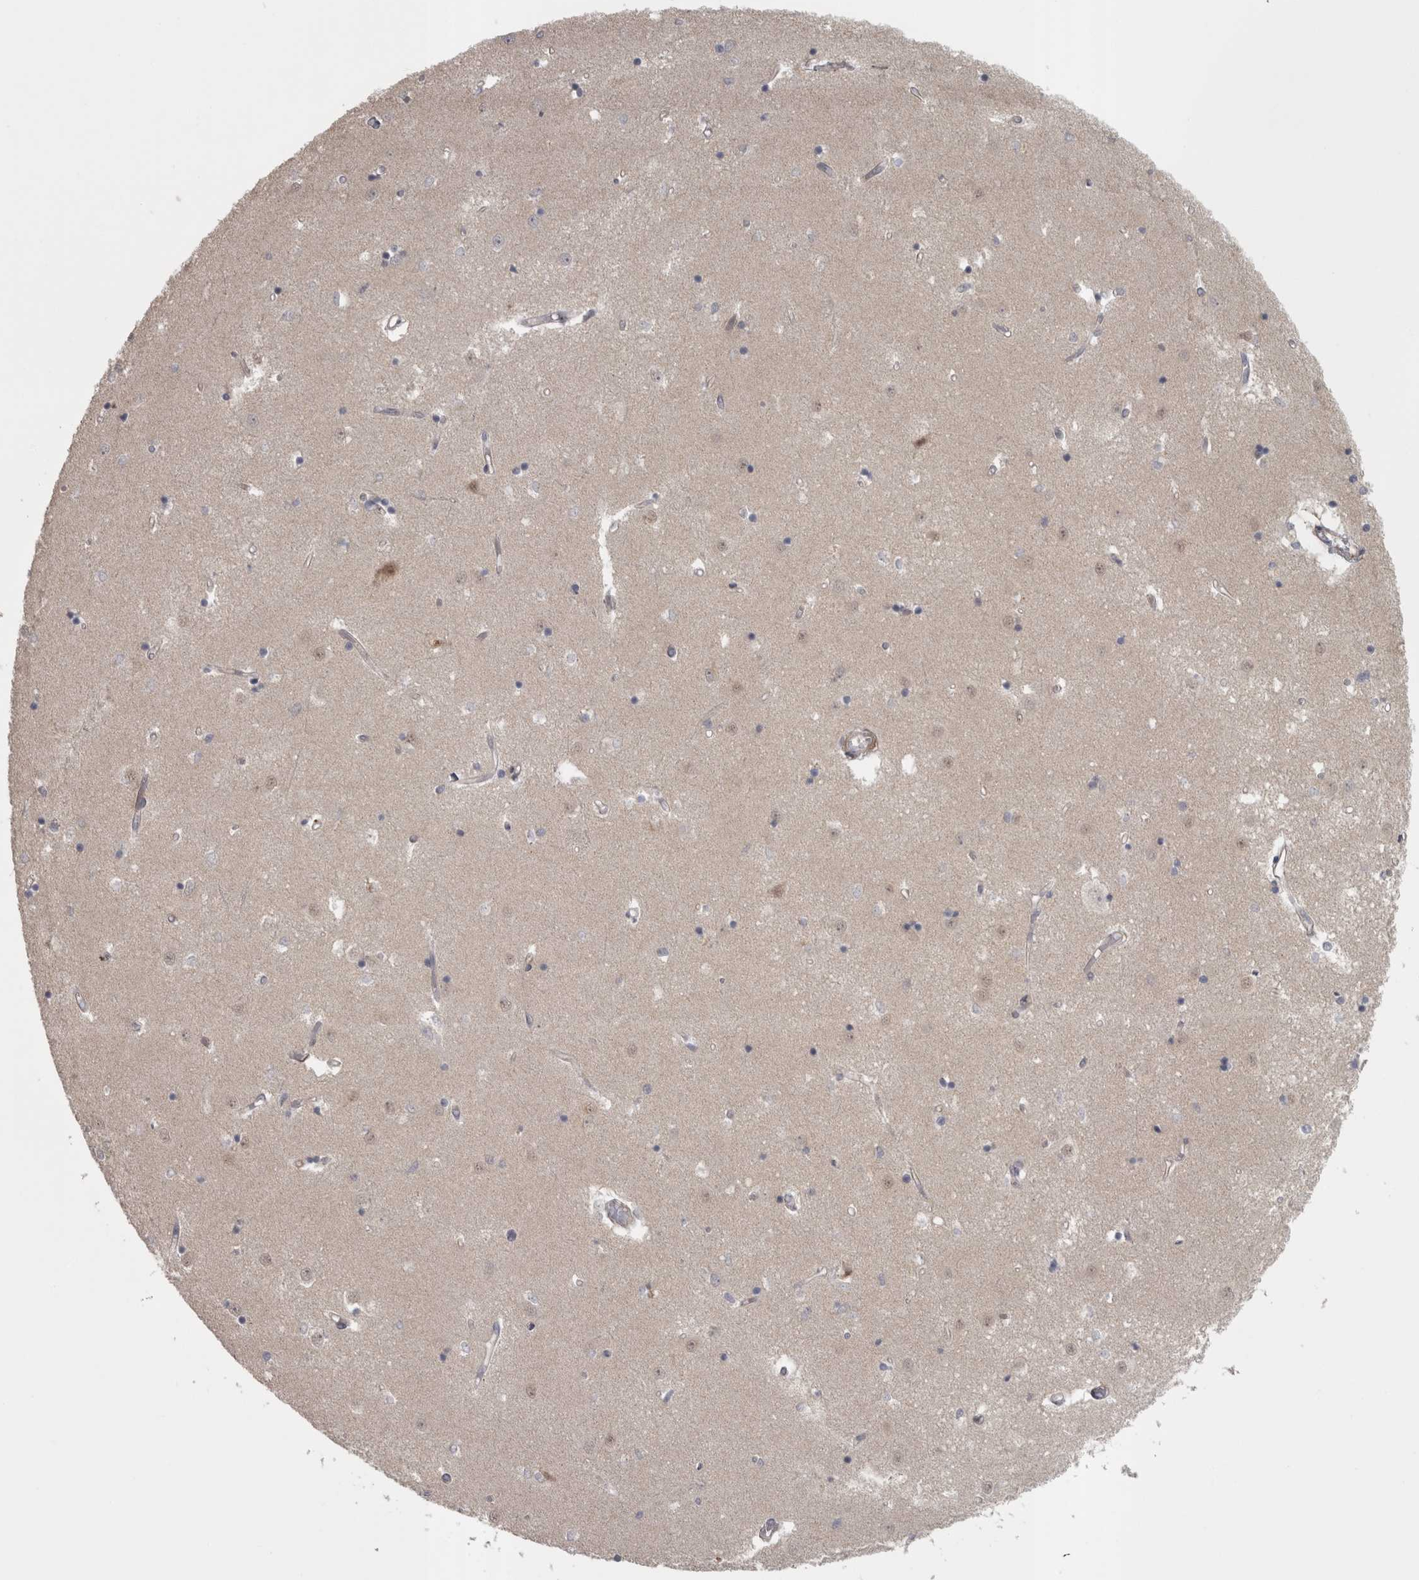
{"staining": {"intensity": "weak", "quantity": "<25%", "location": "cytoplasmic/membranous"}, "tissue": "caudate", "cell_type": "Glial cells", "image_type": "normal", "snomed": [{"axis": "morphology", "description": "Normal tissue, NOS"}, {"axis": "topography", "description": "Lateral ventricle wall"}], "caption": "IHC histopathology image of normal human caudate stained for a protein (brown), which exhibits no positivity in glial cells. The staining is performed using DAB (3,3'-diaminobenzidine) brown chromogen with nuclei counter-stained in using hematoxylin.", "gene": "SLCO5A1", "patient": {"sex": "male", "age": 45}}